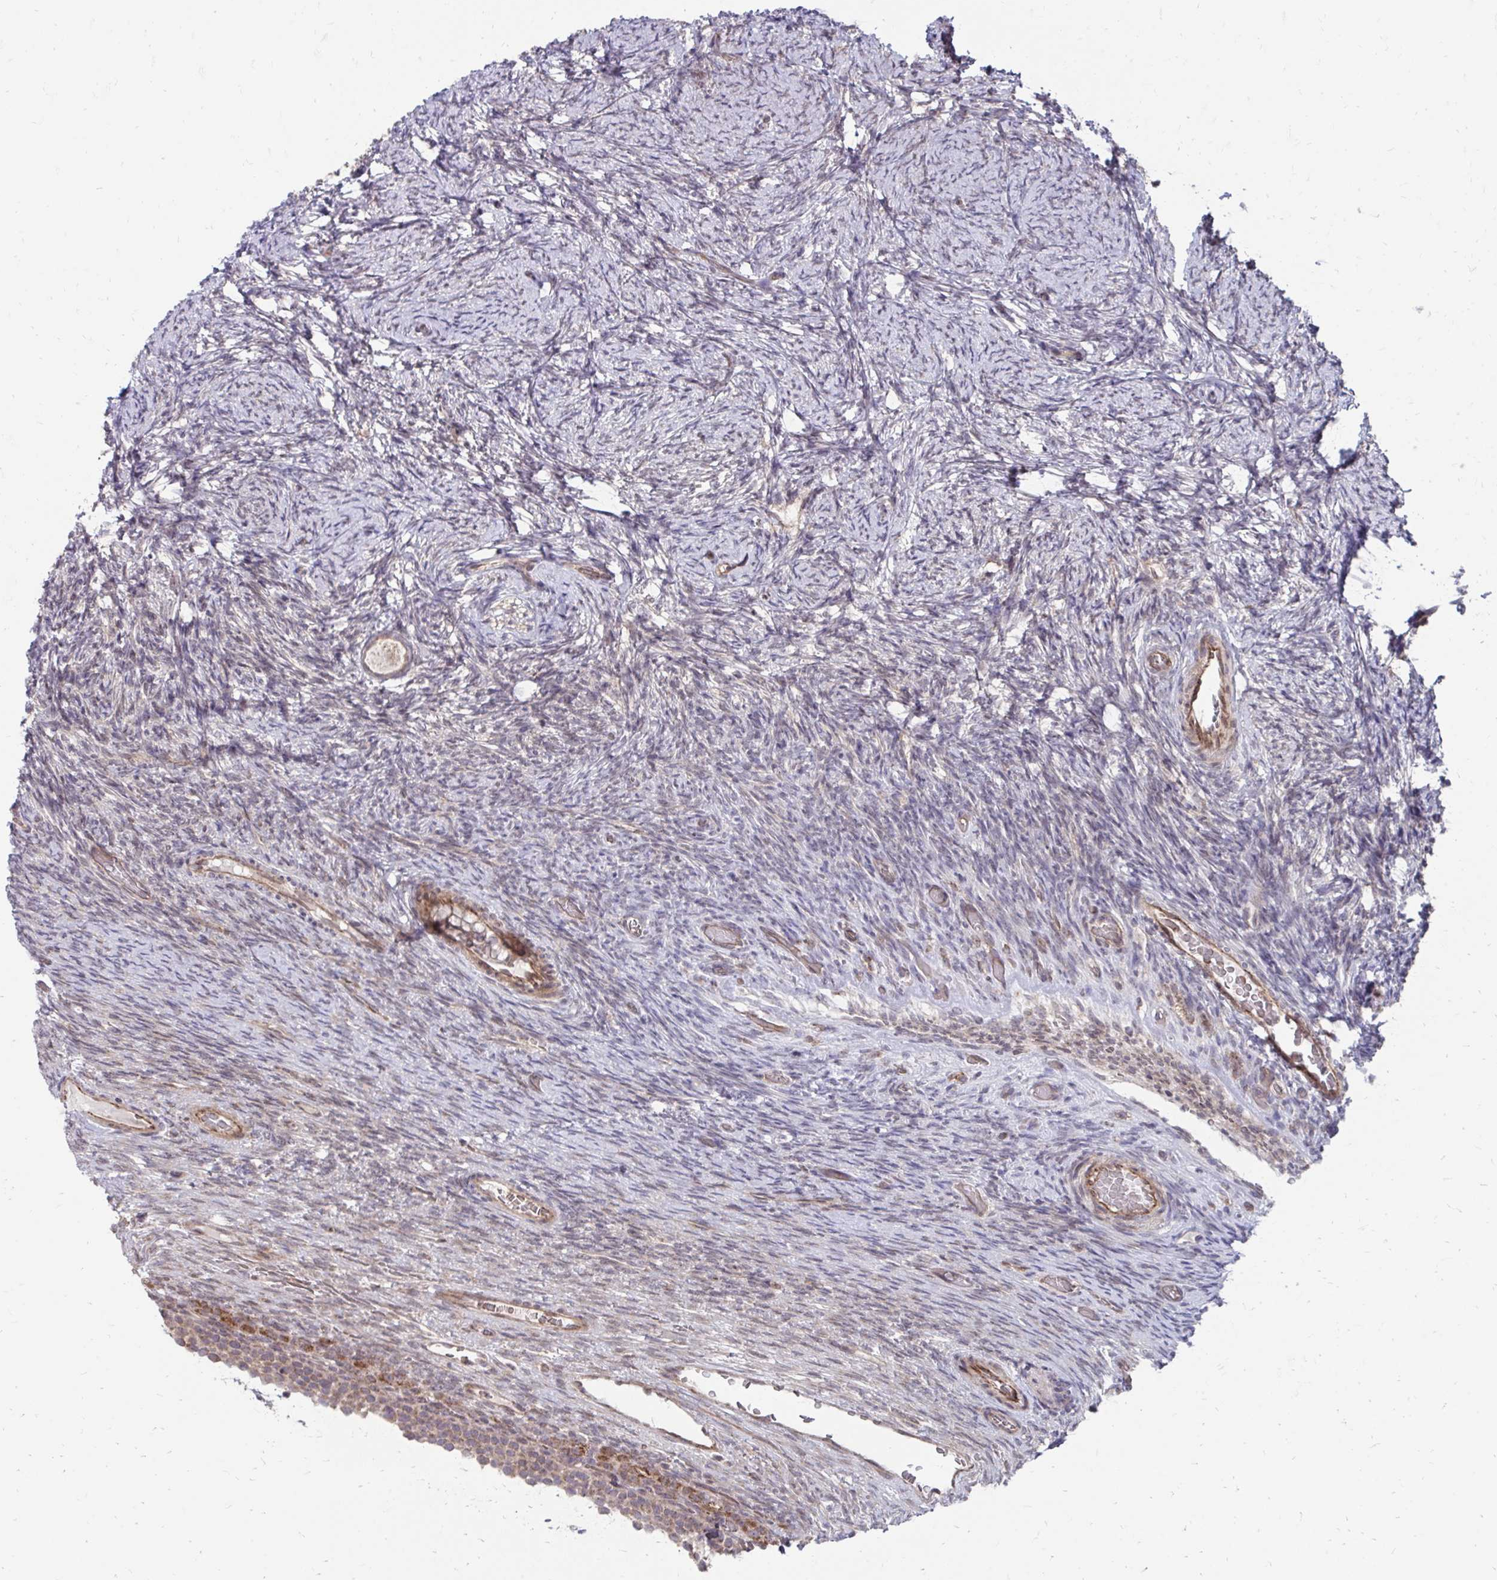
{"staining": {"intensity": "weak", "quantity": ">75%", "location": "cytoplasmic/membranous"}, "tissue": "ovary", "cell_type": "Follicle cells", "image_type": "normal", "snomed": [{"axis": "morphology", "description": "Normal tissue, NOS"}, {"axis": "topography", "description": "Ovary"}], "caption": "Ovary stained for a protein (brown) demonstrates weak cytoplasmic/membranous positive staining in about >75% of follicle cells.", "gene": "ITPR2", "patient": {"sex": "female", "age": 34}}